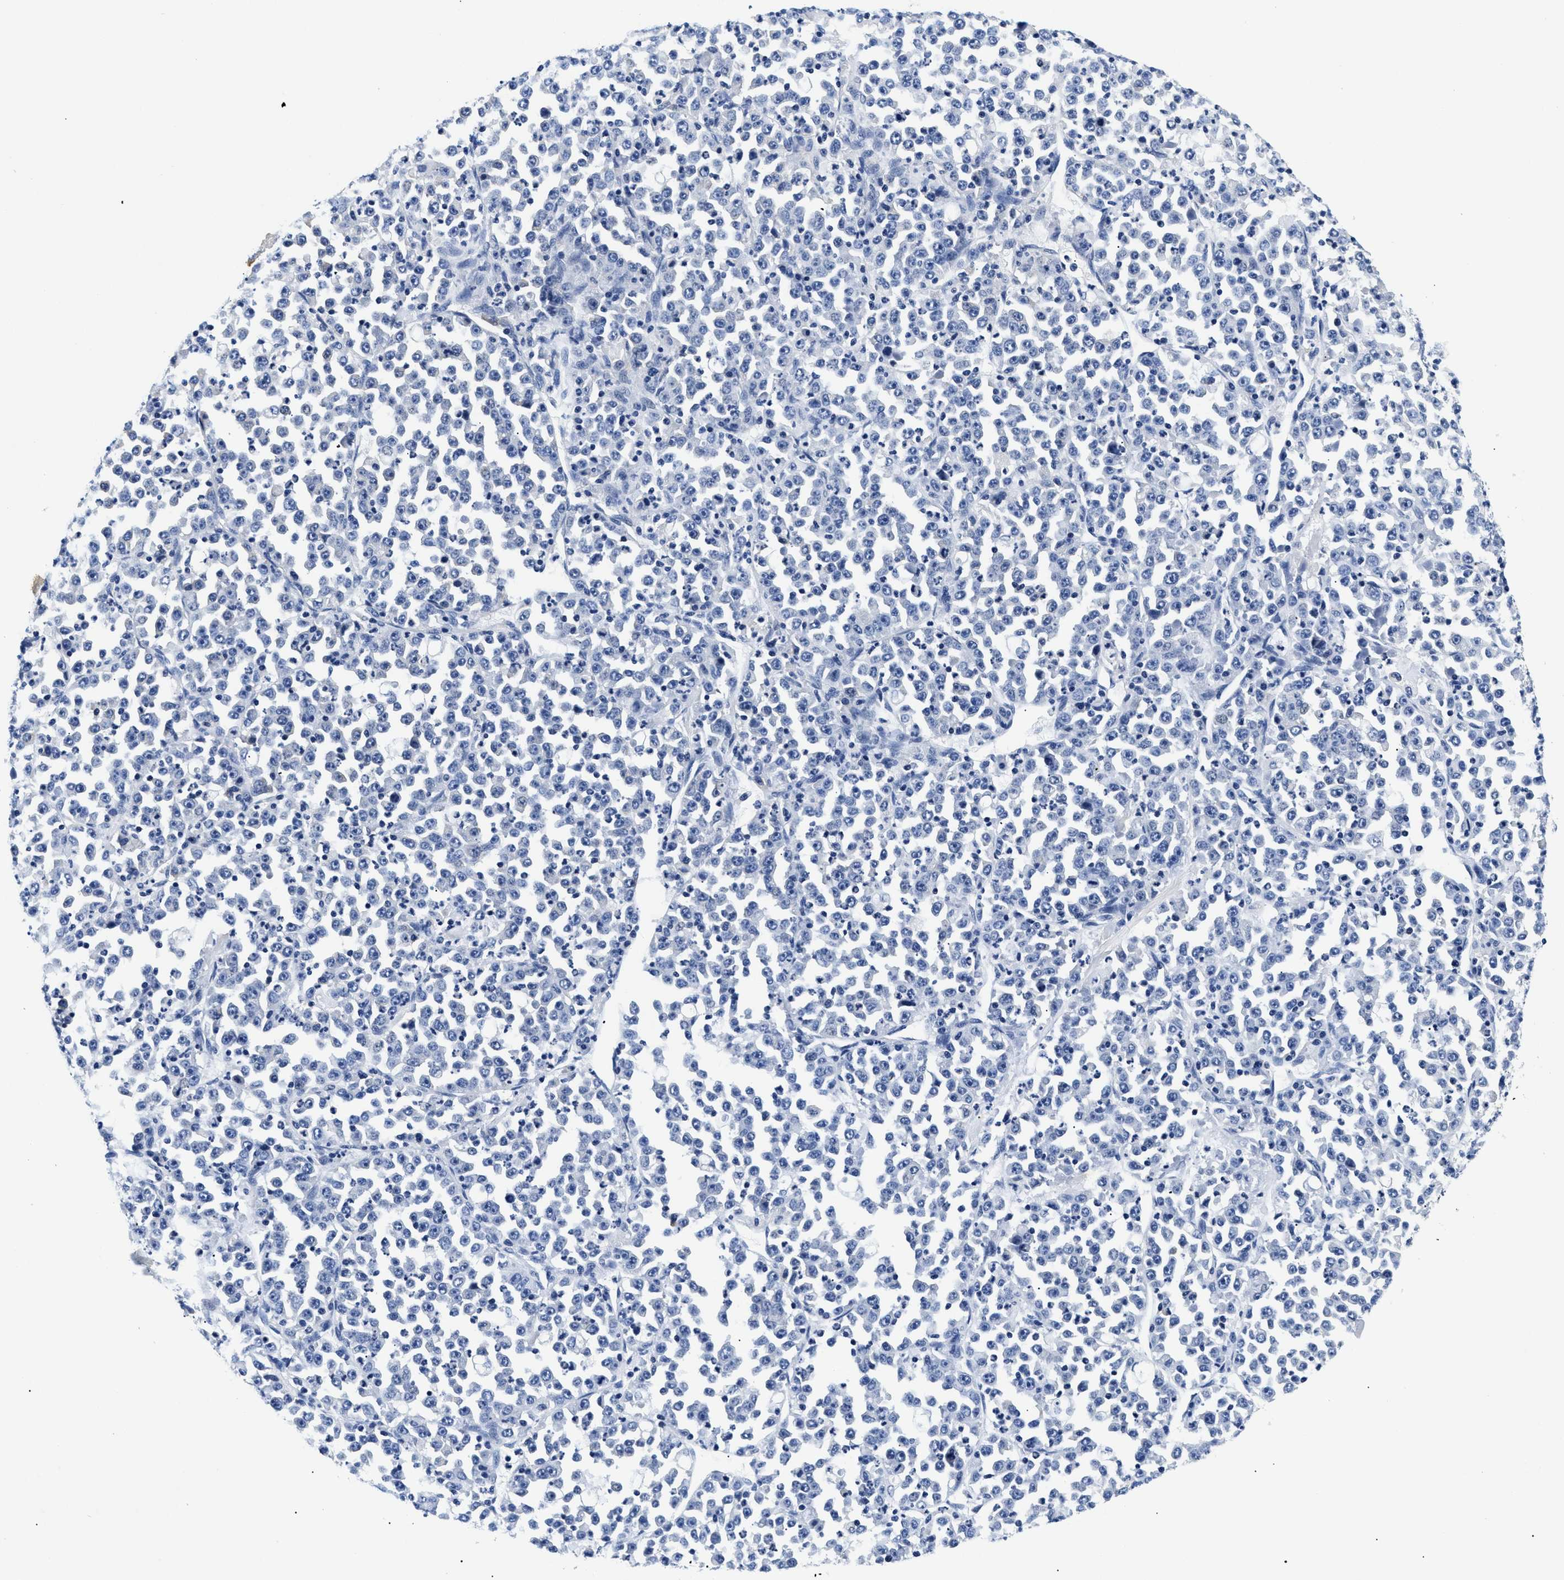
{"staining": {"intensity": "negative", "quantity": "none", "location": "none"}, "tissue": "stomach cancer", "cell_type": "Tumor cells", "image_type": "cancer", "snomed": [{"axis": "morphology", "description": "Normal tissue, NOS"}, {"axis": "morphology", "description": "Adenocarcinoma, NOS"}, {"axis": "topography", "description": "Stomach, upper"}, {"axis": "topography", "description": "Stomach"}], "caption": "Stomach adenocarcinoma was stained to show a protein in brown. There is no significant staining in tumor cells.", "gene": "MEA1", "patient": {"sex": "male", "age": 59}}